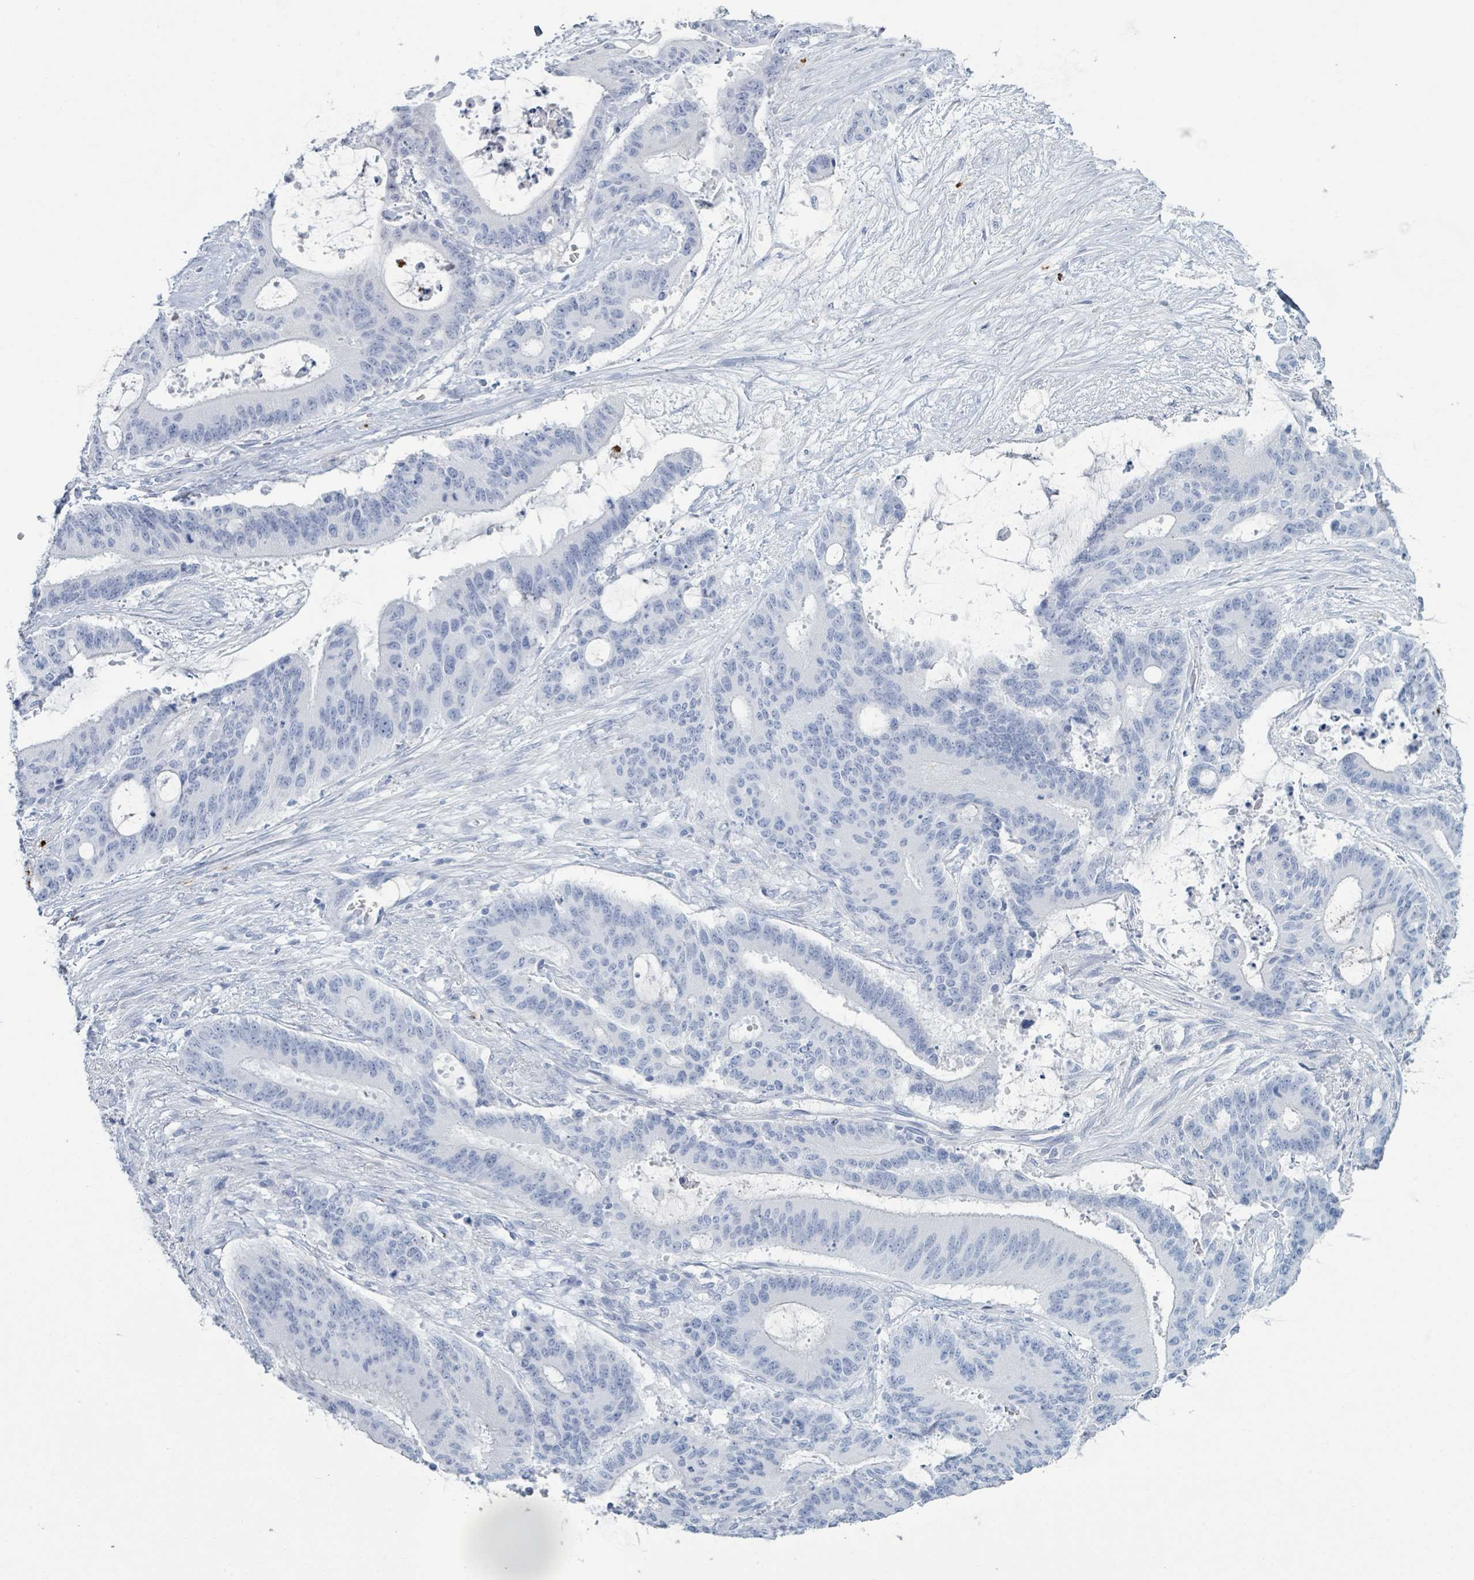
{"staining": {"intensity": "negative", "quantity": "none", "location": "none"}, "tissue": "liver cancer", "cell_type": "Tumor cells", "image_type": "cancer", "snomed": [{"axis": "morphology", "description": "Normal tissue, NOS"}, {"axis": "morphology", "description": "Cholangiocarcinoma"}, {"axis": "topography", "description": "Liver"}, {"axis": "topography", "description": "Peripheral nerve tissue"}], "caption": "An IHC micrograph of liver cancer (cholangiocarcinoma) is shown. There is no staining in tumor cells of liver cancer (cholangiocarcinoma). (DAB immunohistochemistry visualized using brightfield microscopy, high magnification).", "gene": "DEFA4", "patient": {"sex": "female", "age": 73}}